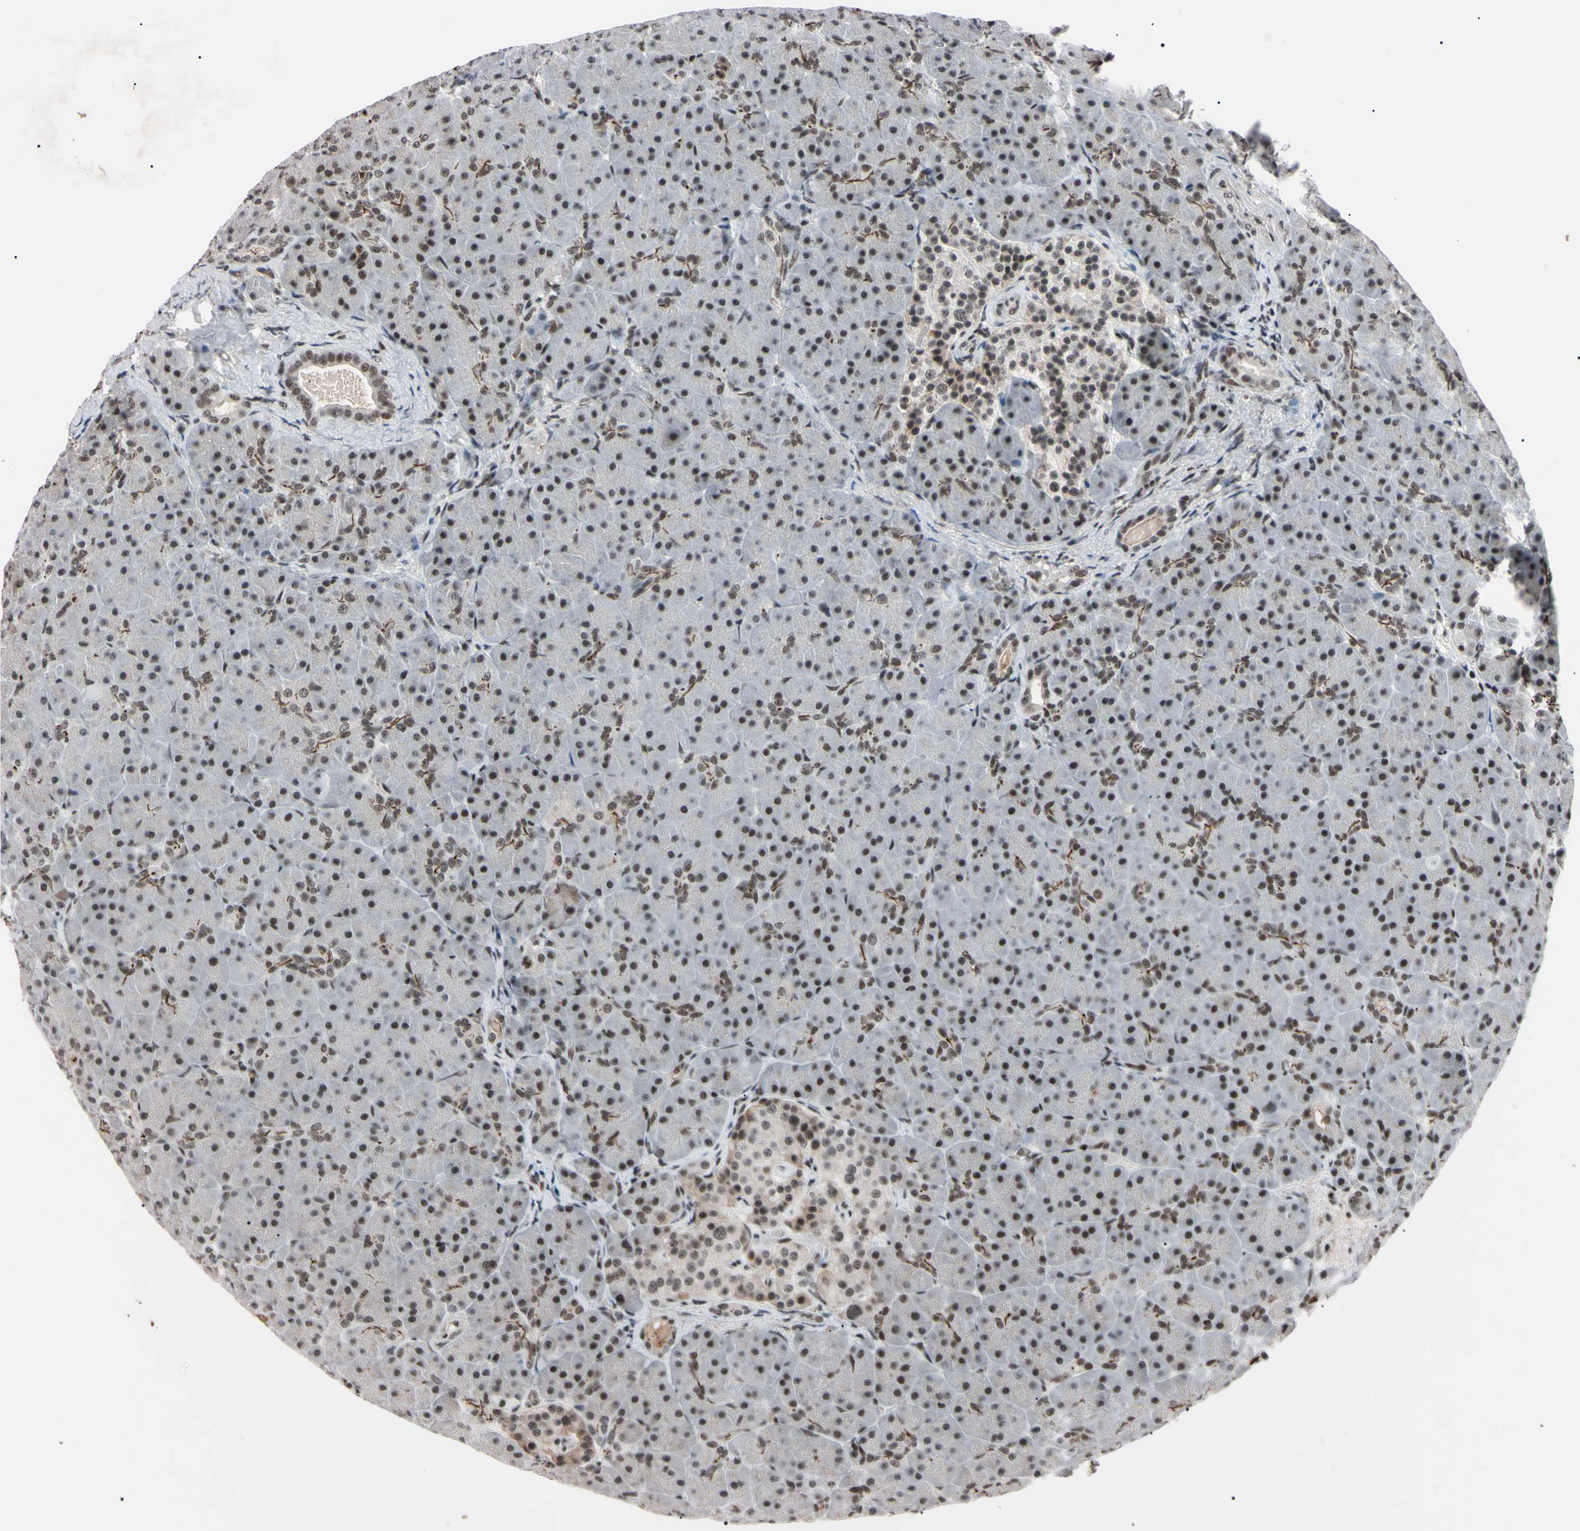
{"staining": {"intensity": "moderate", "quantity": "25%-75%", "location": "nuclear"}, "tissue": "pancreas", "cell_type": "Exocrine glandular cells", "image_type": "normal", "snomed": [{"axis": "morphology", "description": "Normal tissue, NOS"}, {"axis": "topography", "description": "Pancreas"}], "caption": "DAB immunohistochemical staining of unremarkable pancreas displays moderate nuclear protein expression in about 25%-75% of exocrine glandular cells. (DAB (3,3'-diaminobenzidine) = brown stain, brightfield microscopy at high magnification).", "gene": "YY1", "patient": {"sex": "male", "age": 66}}